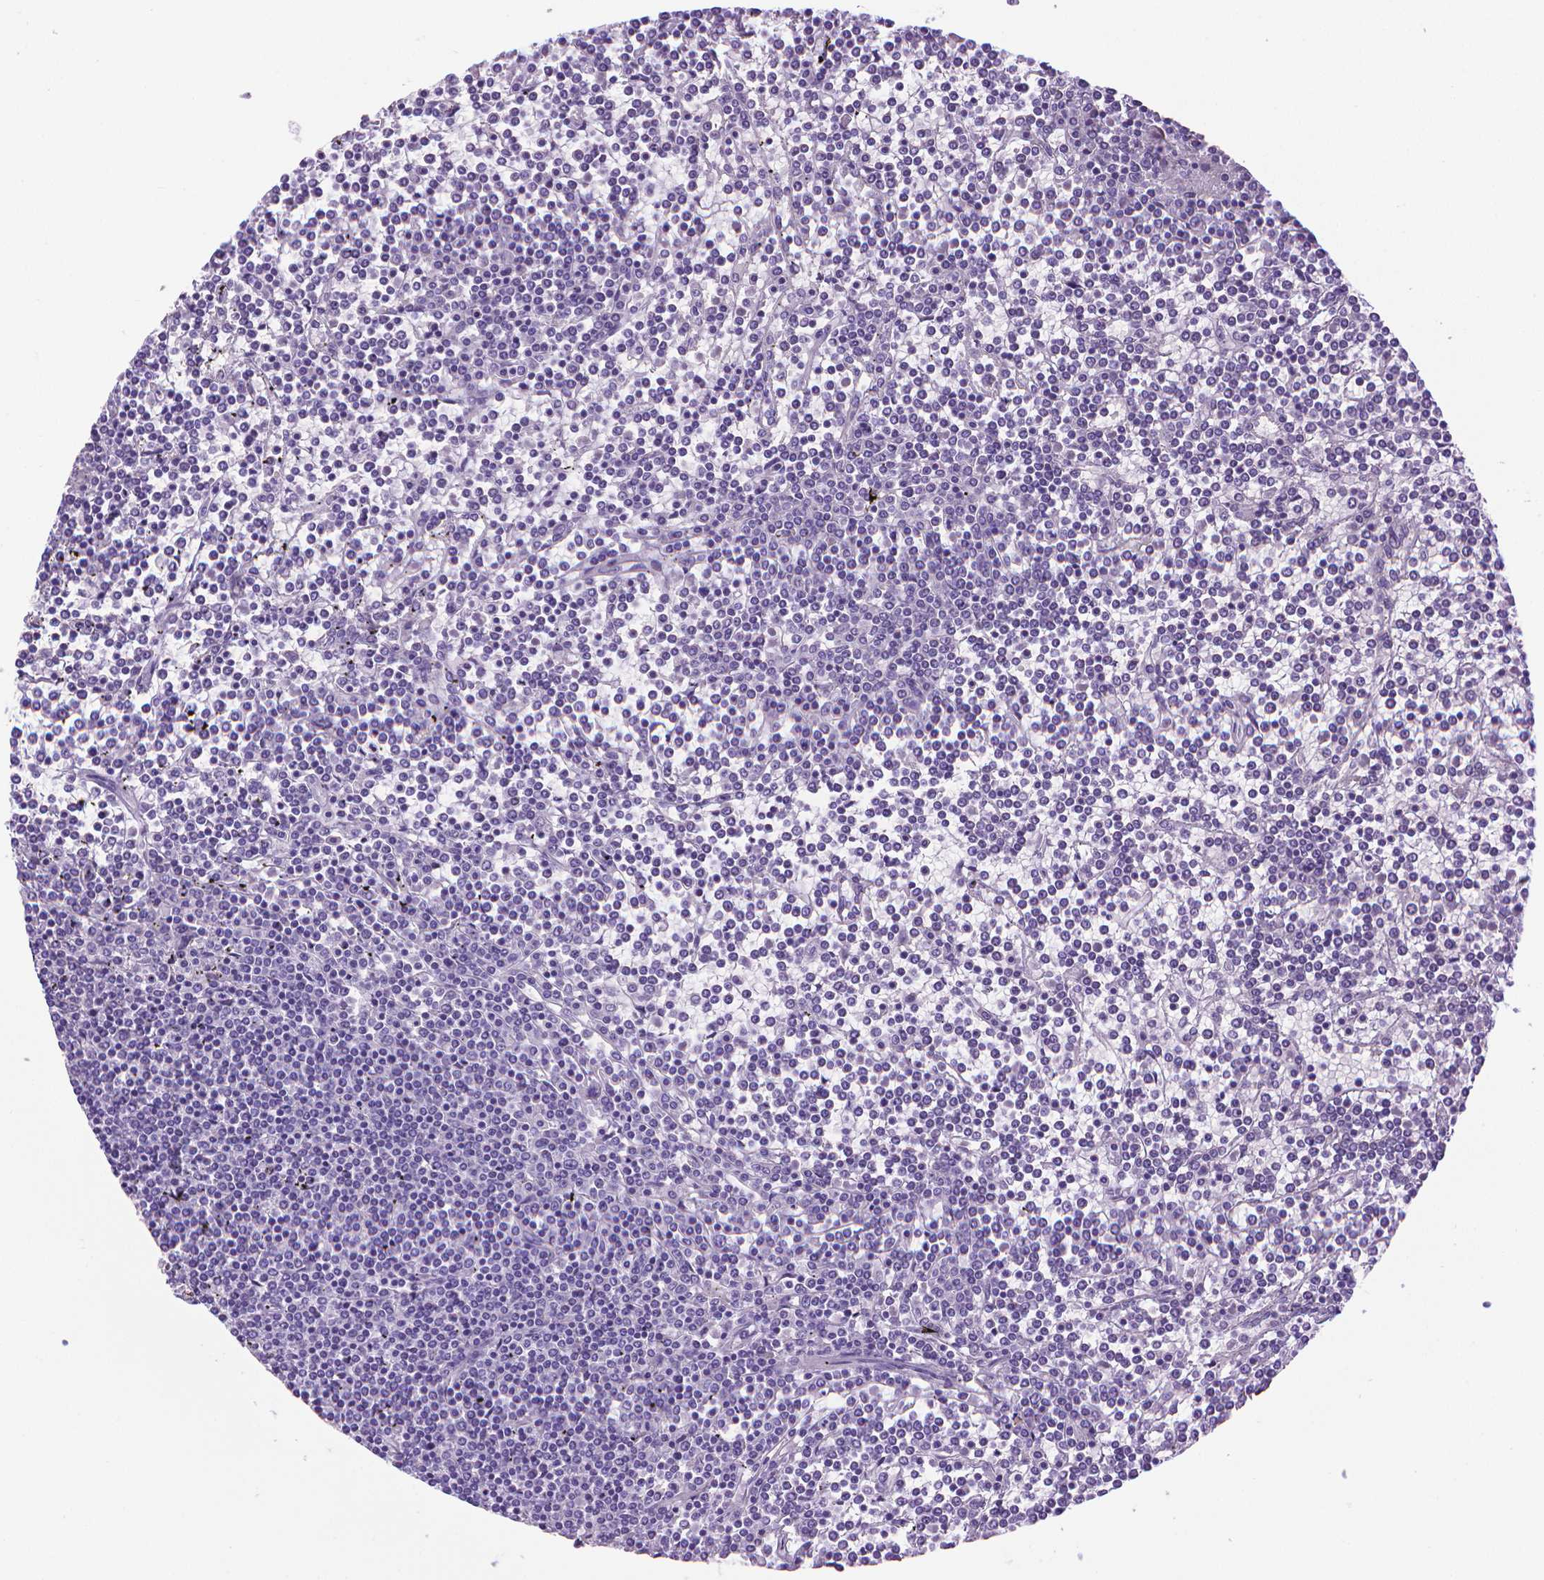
{"staining": {"intensity": "negative", "quantity": "none", "location": "none"}, "tissue": "lymphoma", "cell_type": "Tumor cells", "image_type": "cancer", "snomed": [{"axis": "morphology", "description": "Malignant lymphoma, non-Hodgkin's type, Low grade"}, {"axis": "topography", "description": "Spleen"}], "caption": "Tumor cells show no significant expression in malignant lymphoma, non-Hodgkin's type (low-grade). The staining is performed using DAB brown chromogen with nuclei counter-stained in using hematoxylin.", "gene": "PNMA2", "patient": {"sex": "female", "age": 19}}